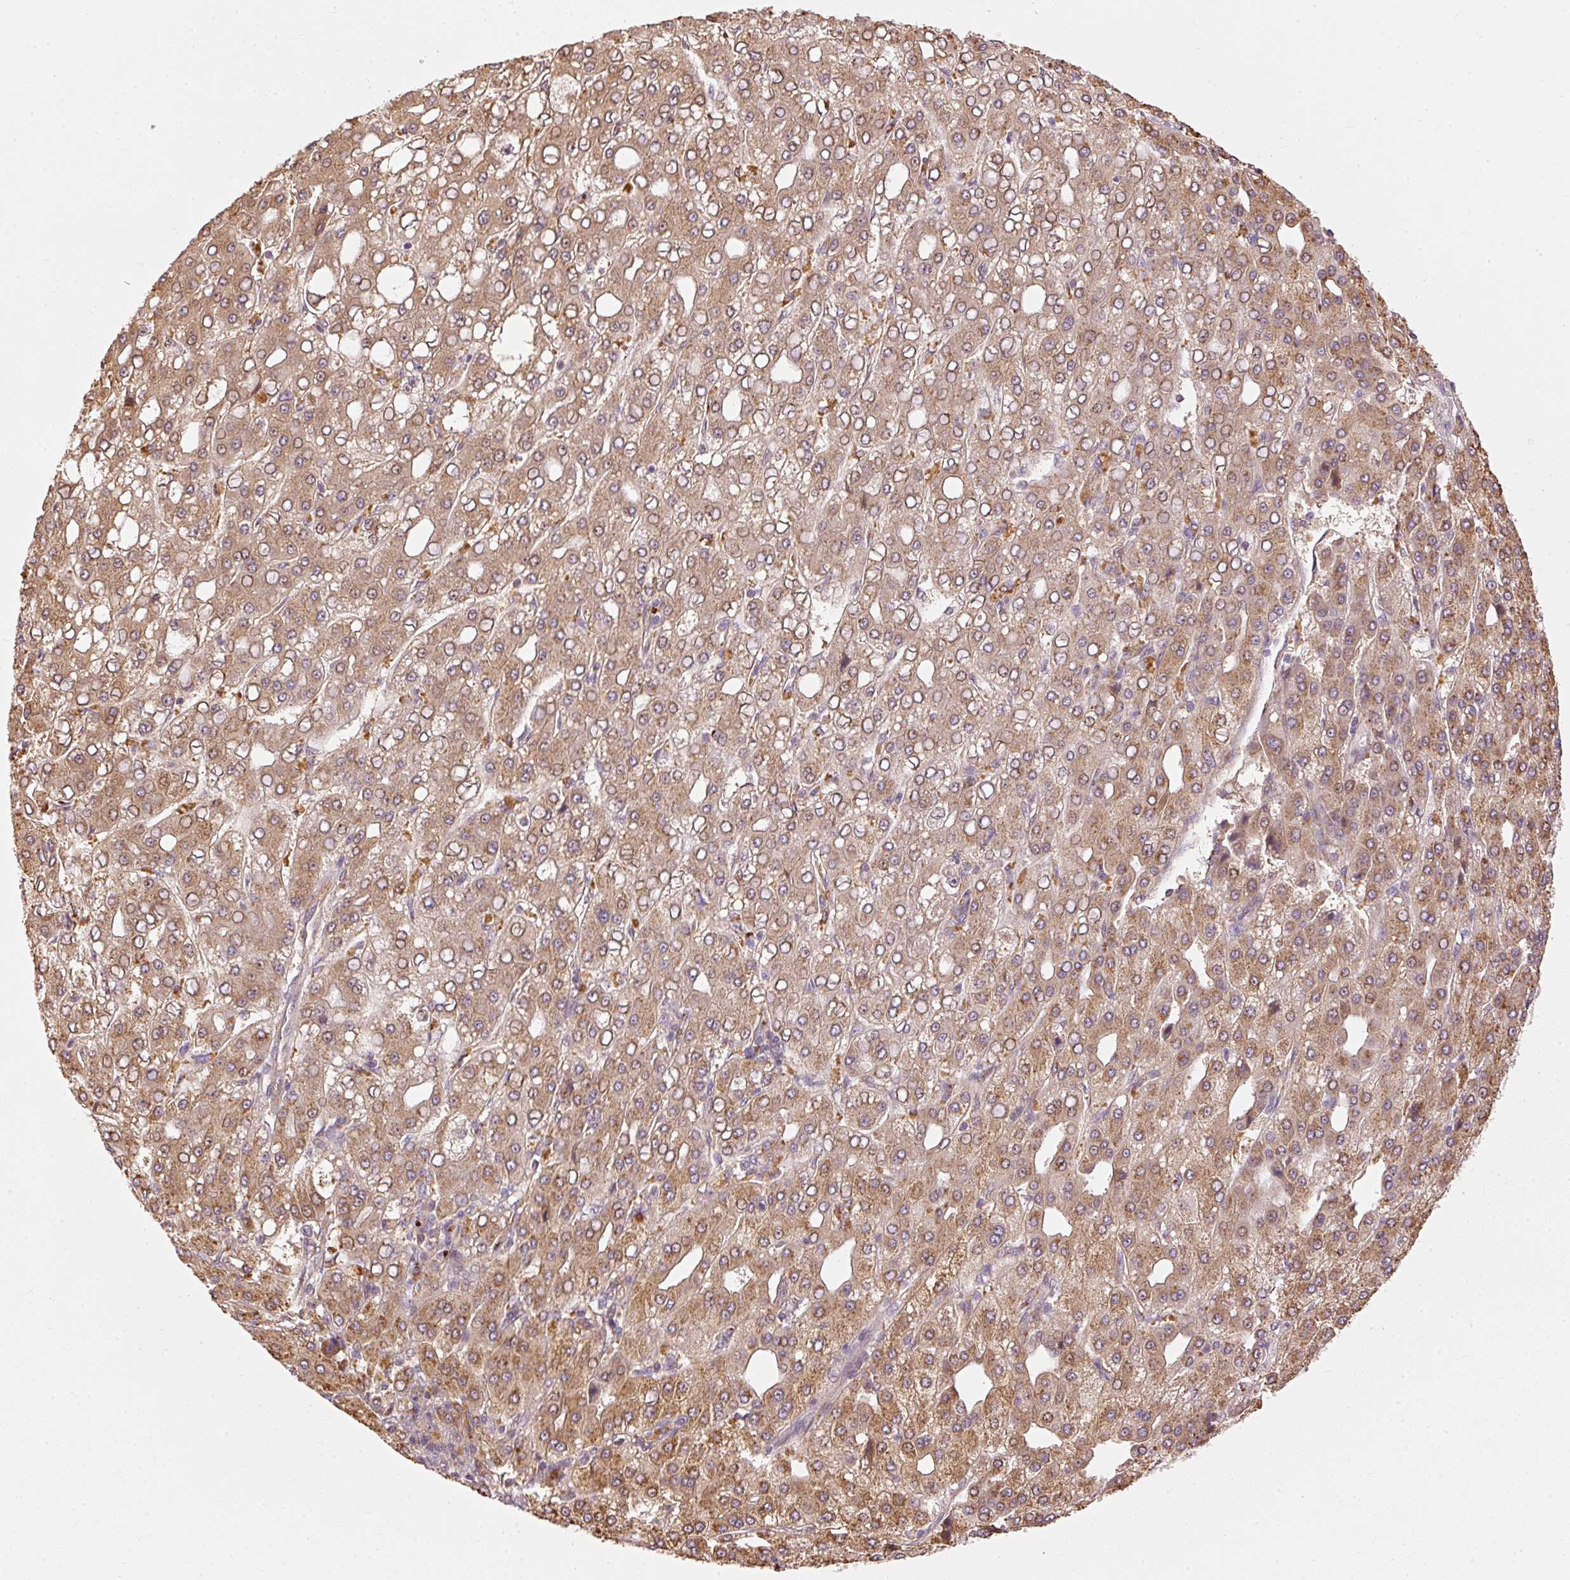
{"staining": {"intensity": "moderate", "quantity": ">75%", "location": "cytoplasmic/membranous"}, "tissue": "liver cancer", "cell_type": "Tumor cells", "image_type": "cancer", "snomed": [{"axis": "morphology", "description": "Carcinoma, Hepatocellular, NOS"}, {"axis": "topography", "description": "Liver"}], "caption": "A brown stain highlights moderate cytoplasmic/membranous positivity of a protein in human liver hepatocellular carcinoma tumor cells. (brown staining indicates protein expression, while blue staining denotes nuclei).", "gene": "MTHFD1L", "patient": {"sex": "male", "age": 65}}